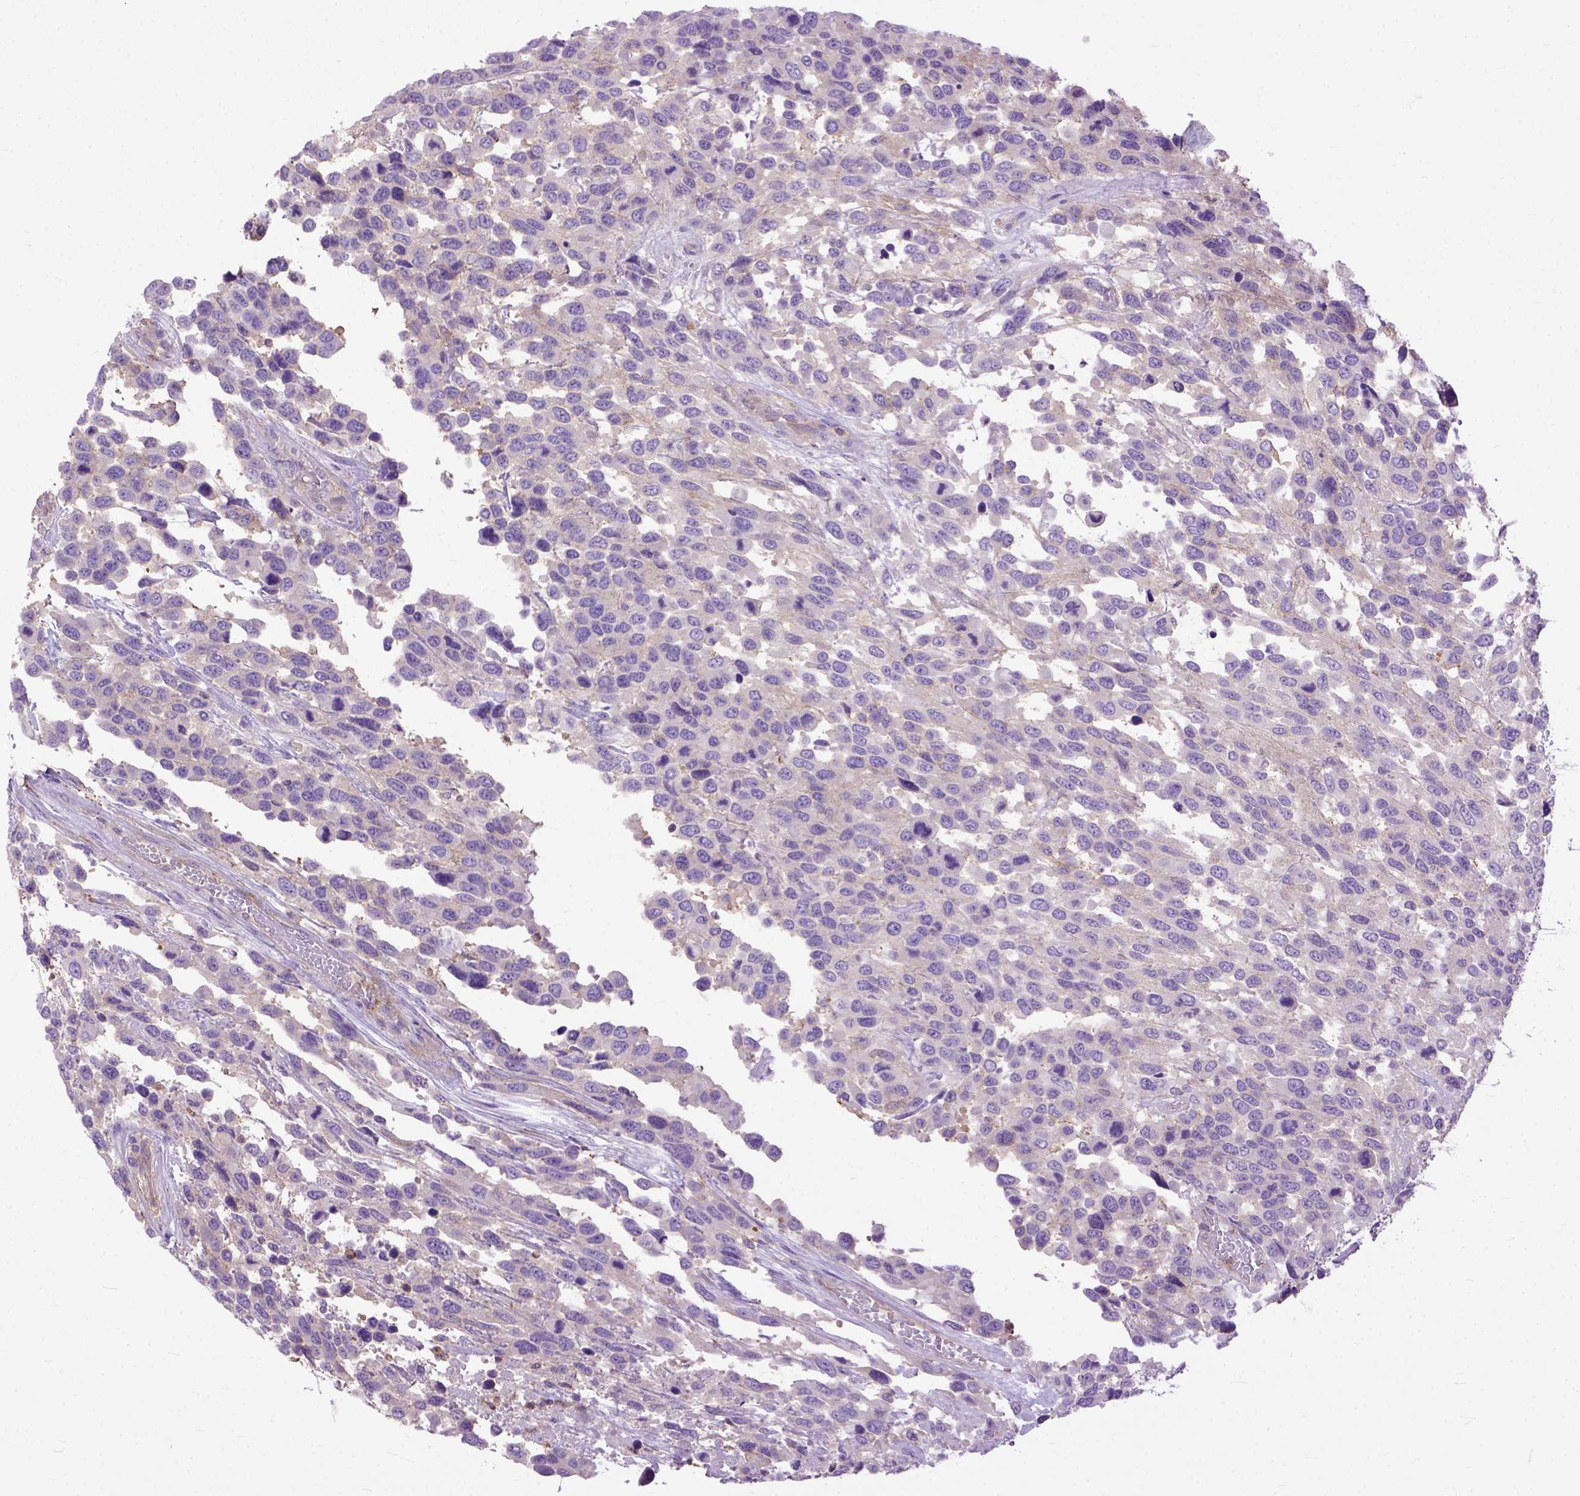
{"staining": {"intensity": "weak", "quantity": "<25%", "location": "cytoplasmic/membranous"}, "tissue": "urothelial cancer", "cell_type": "Tumor cells", "image_type": "cancer", "snomed": [{"axis": "morphology", "description": "Urothelial carcinoma, High grade"}, {"axis": "topography", "description": "Urinary bladder"}], "caption": "Immunohistochemistry (IHC) micrograph of human high-grade urothelial carcinoma stained for a protein (brown), which demonstrates no staining in tumor cells.", "gene": "NAMPT", "patient": {"sex": "female", "age": 70}}